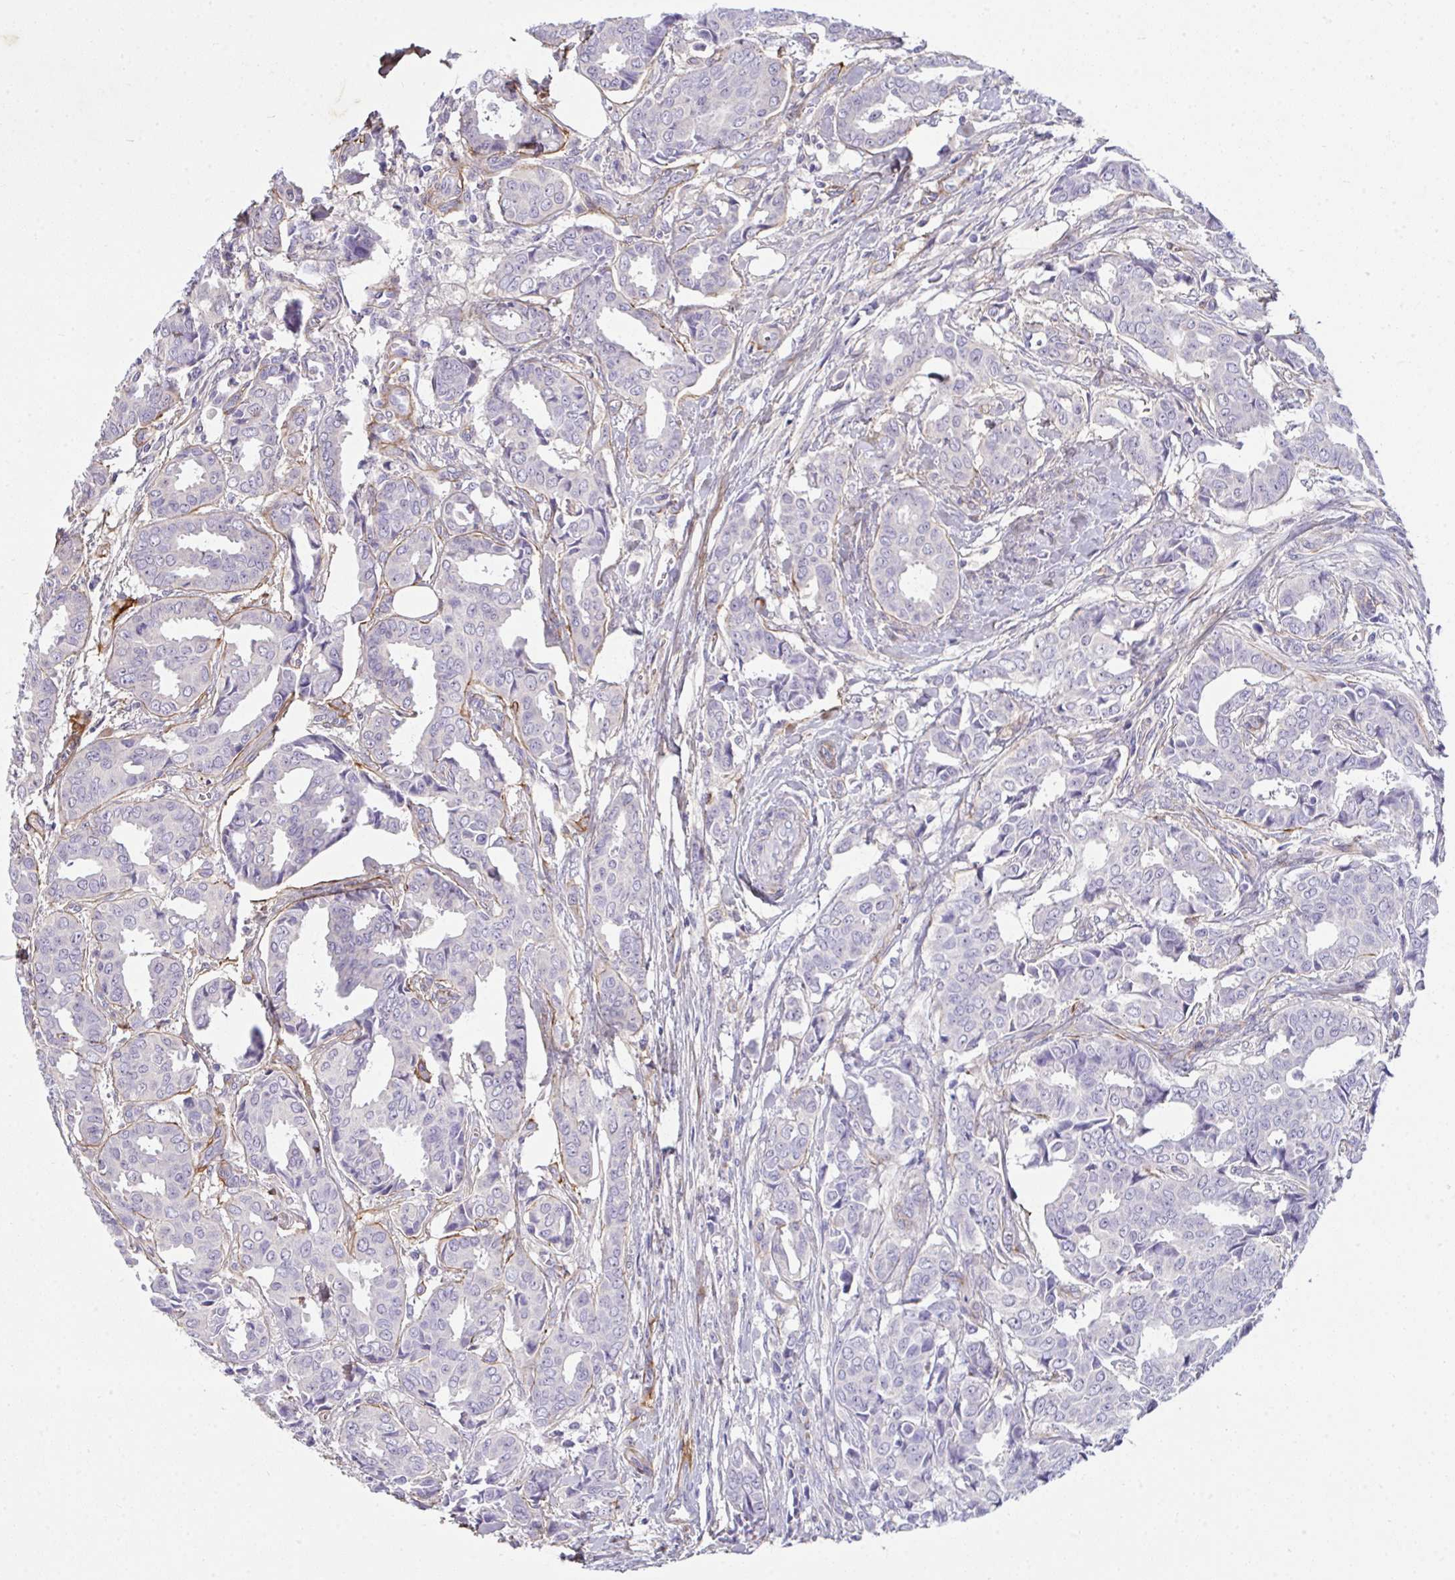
{"staining": {"intensity": "negative", "quantity": "none", "location": "none"}, "tissue": "breast cancer", "cell_type": "Tumor cells", "image_type": "cancer", "snomed": [{"axis": "morphology", "description": "Duct carcinoma"}, {"axis": "topography", "description": "Breast"}], "caption": "Immunohistochemistry (IHC) image of neoplastic tissue: breast intraductal carcinoma stained with DAB reveals no significant protein staining in tumor cells.", "gene": "LHFPL6", "patient": {"sex": "female", "age": 45}}